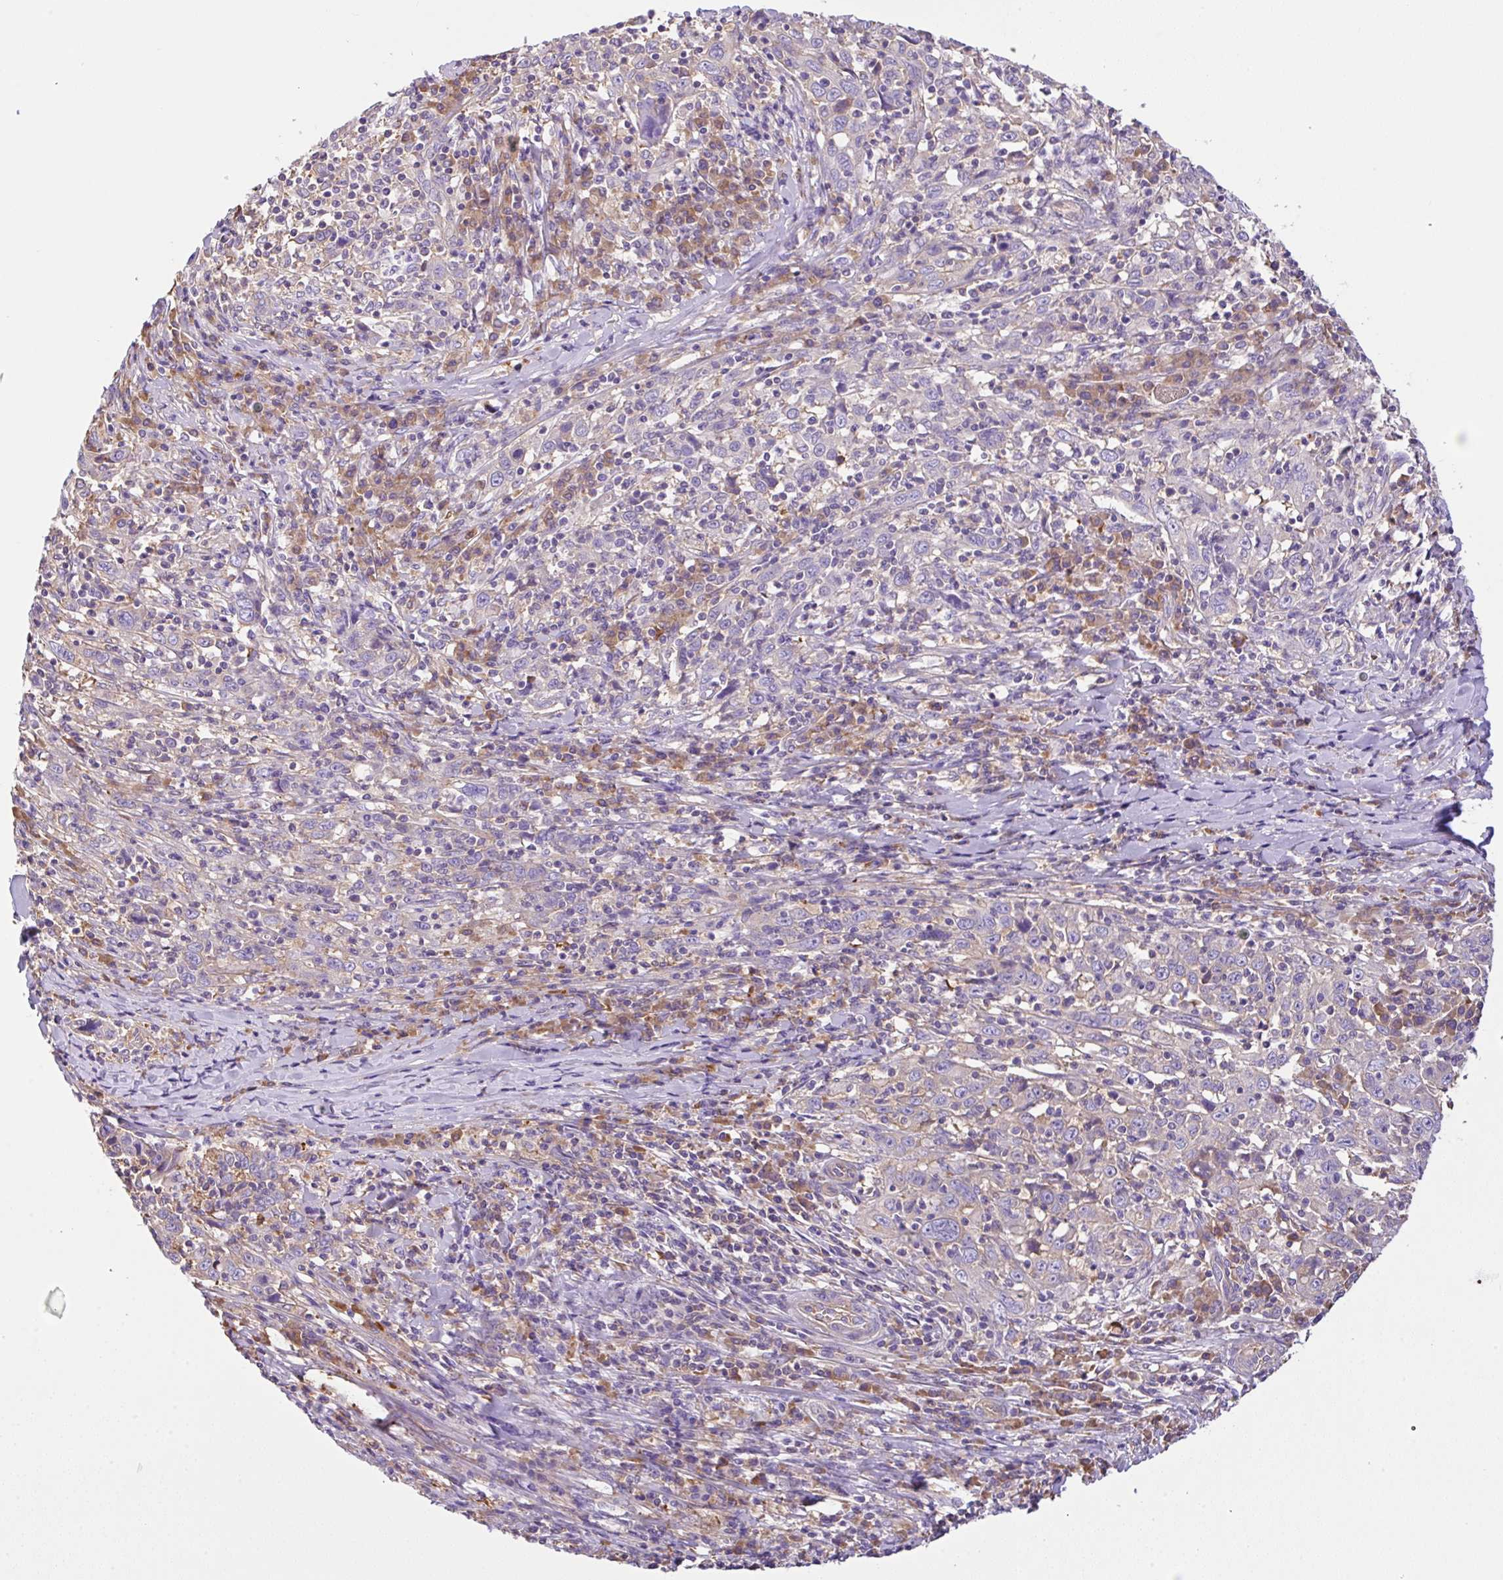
{"staining": {"intensity": "negative", "quantity": "none", "location": "none"}, "tissue": "cervical cancer", "cell_type": "Tumor cells", "image_type": "cancer", "snomed": [{"axis": "morphology", "description": "Squamous cell carcinoma, NOS"}, {"axis": "topography", "description": "Cervix"}], "caption": "A high-resolution micrograph shows IHC staining of cervical squamous cell carcinoma, which shows no significant positivity in tumor cells.", "gene": "GFPT2", "patient": {"sex": "female", "age": 46}}